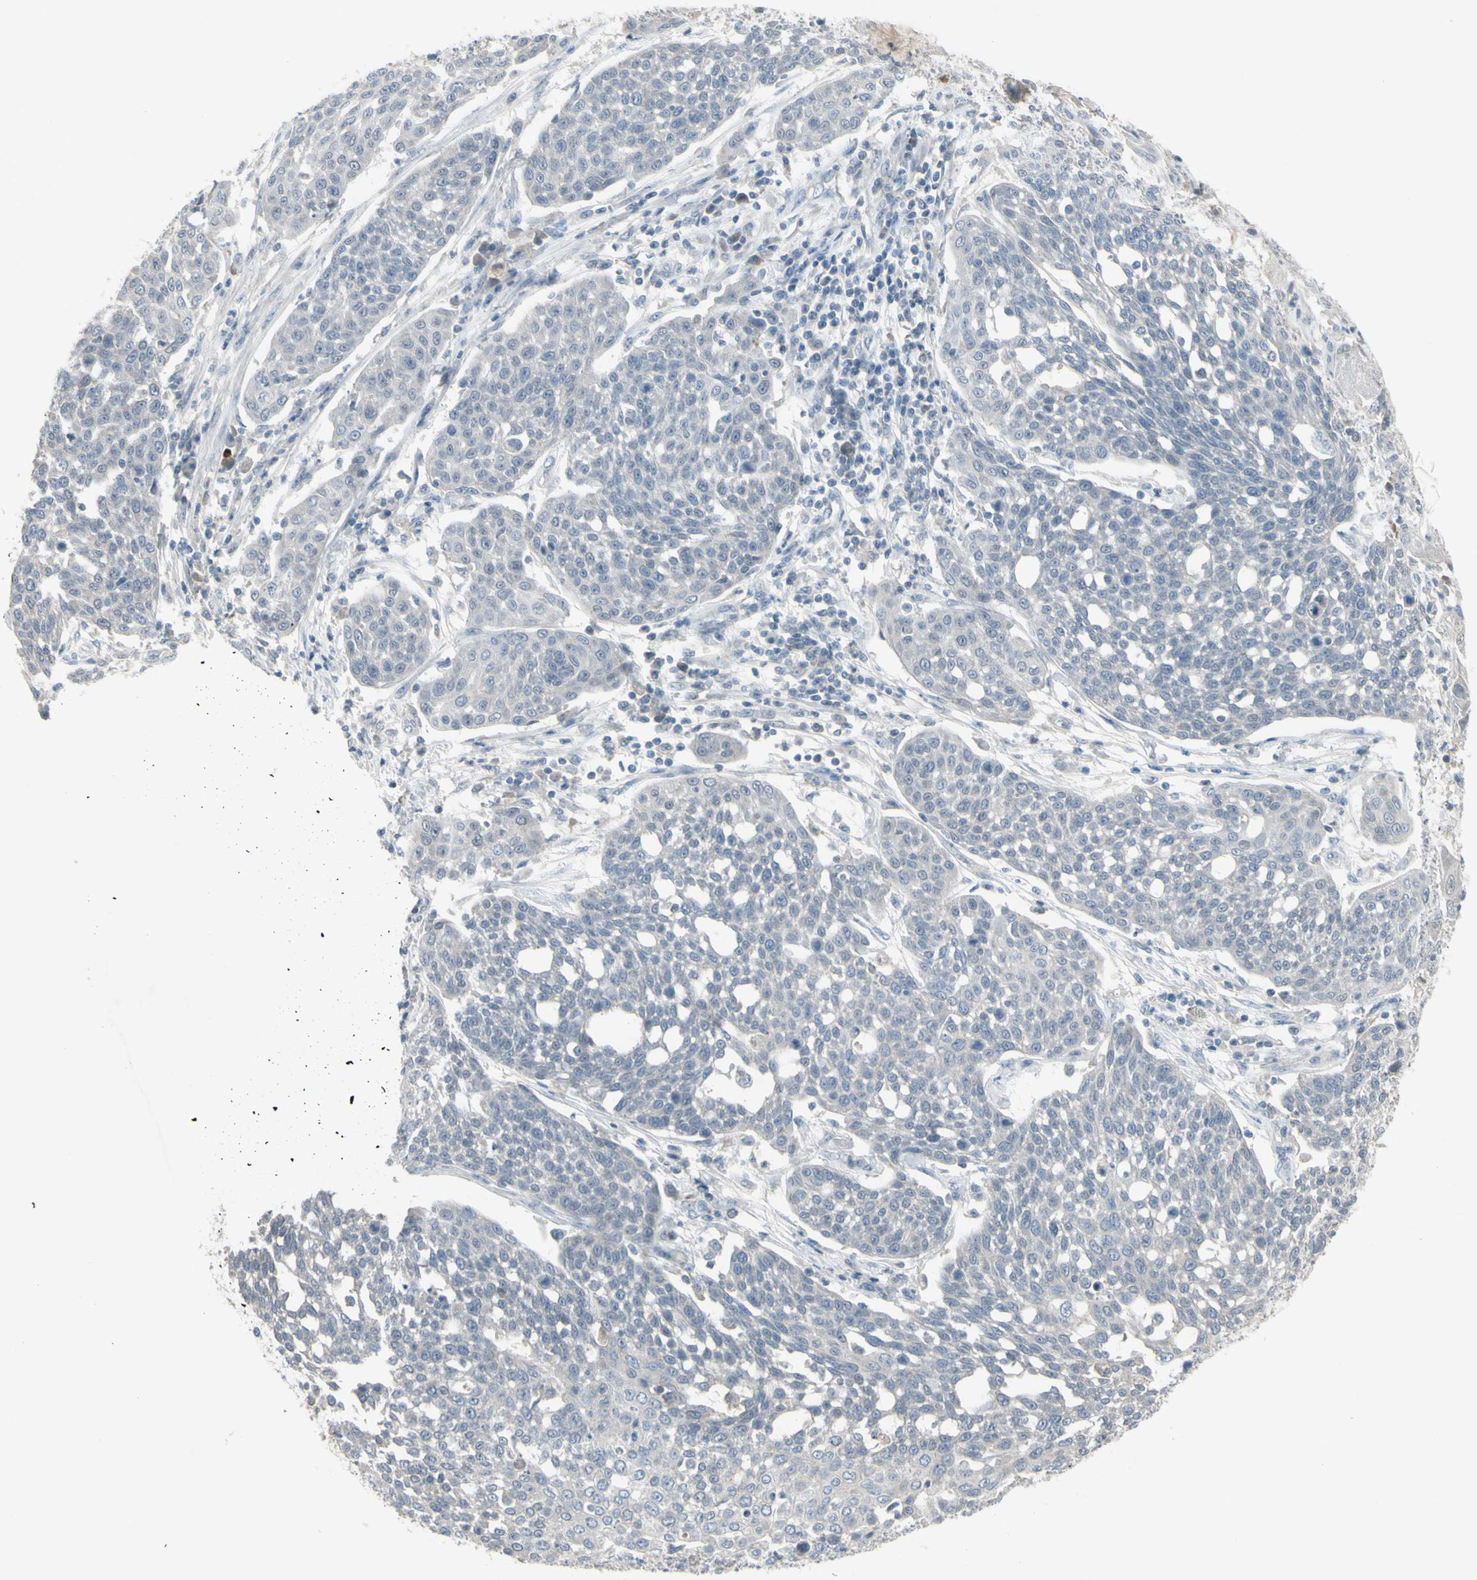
{"staining": {"intensity": "negative", "quantity": "none", "location": "none"}, "tissue": "cervical cancer", "cell_type": "Tumor cells", "image_type": "cancer", "snomed": [{"axis": "morphology", "description": "Squamous cell carcinoma, NOS"}, {"axis": "topography", "description": "Cervix"}], "caption": "The IHC micrograph has no significant positivity in tumor cells of cervical cancer tissue.", "gene": "PIAS4", "patient": {"sex": "female", "age": 34}}